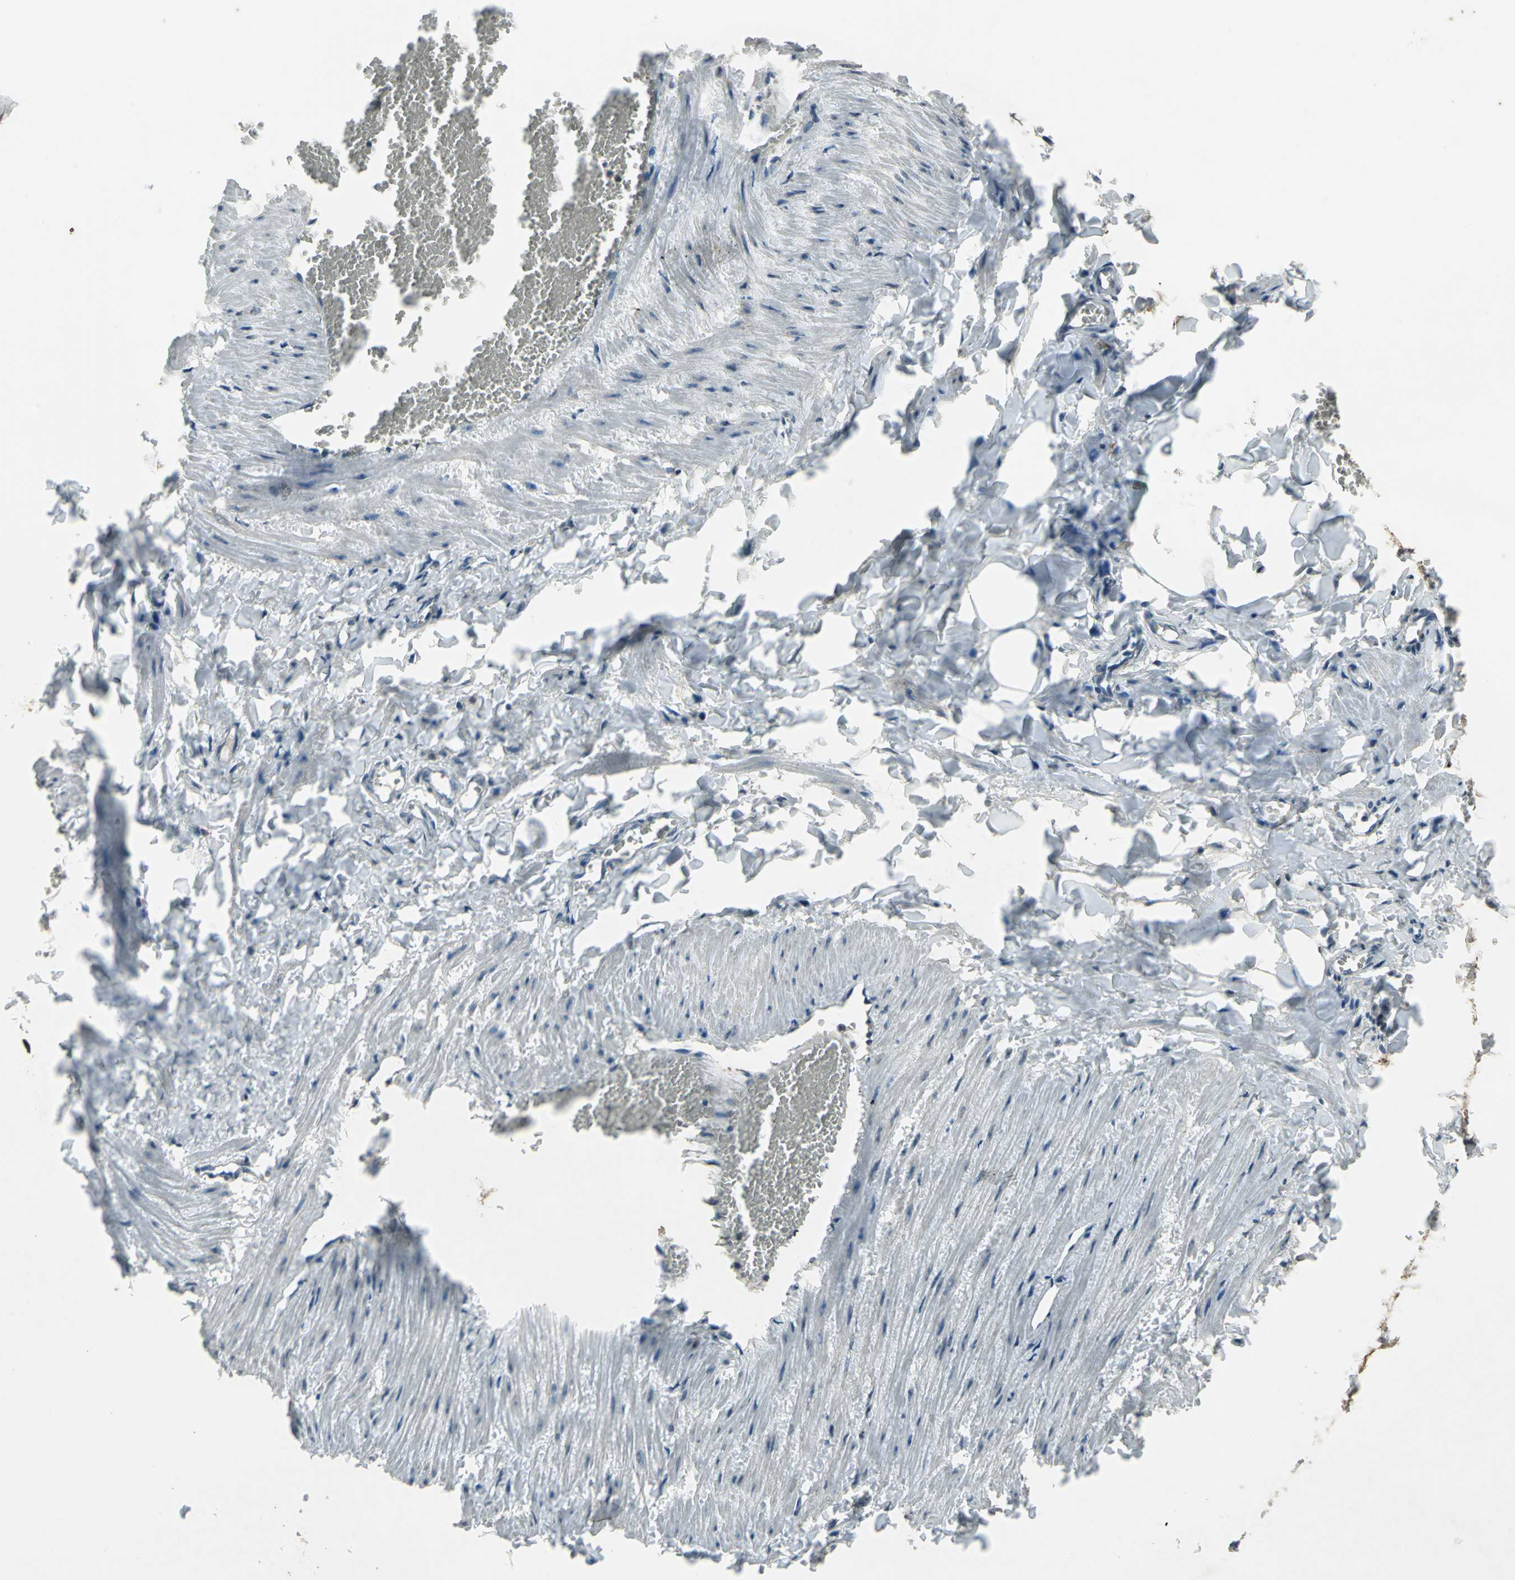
{"staining": {"intensity": "weak", "quantity": ">75%", "location": "cytoplasmic/membranous"}, "tissue": "adipose tissue", "cell_type": "Adipocytes", "image_type": "normal", "snomed": [{"axis": "morphology", "description": "Normal tissue, NOS"}, {"axis": "topography", "description": "Vascular tissue"}], "caption": "About >75% of adipocytes in benign human adipose tissue demonstrate weak cytoplasmic/membranous protein positivity as visualized by brown immunohistochemical staining.", "gene": "SEPTIN4", "patient": {"sex": "male", "age": 41}}